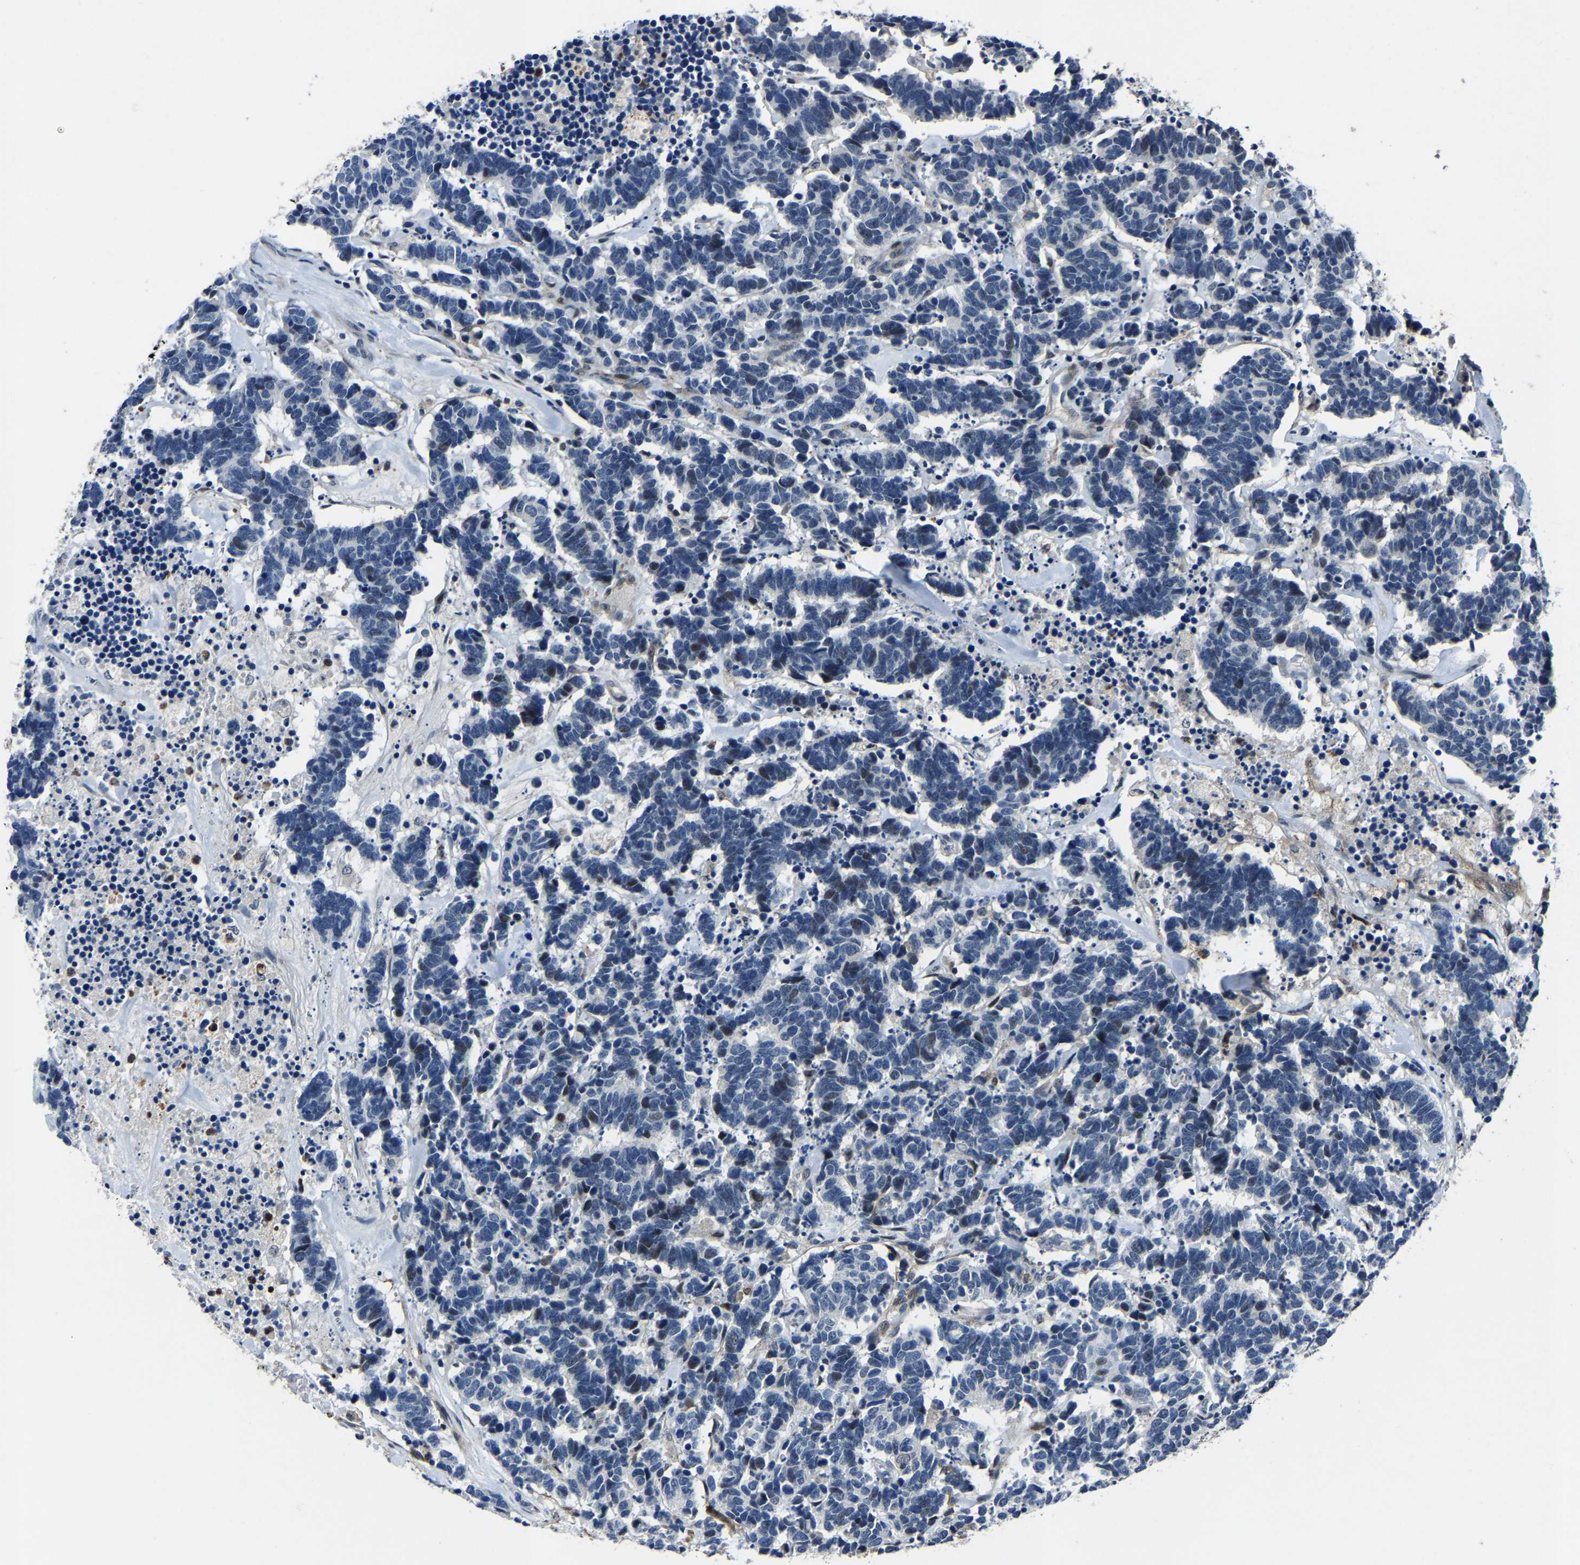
{"staining": {"intensity": "negative", "quantity": "none", "location": "none"}, "tissue": "carcinoid", "cell_type": "Tumor cells", "image_type": "cancer", "snomed": [{"axis": "morphology", "description": "Carcinoma, NOS"}, {"axis": "morphology", "description": "Carcinoid, malignant, NOS"}, {"axis": "topography", "description": "Urinary bladder"}], "caption": "DAB (3,3'-diaminobenzidine) immunohistochemical staining of carcinoma shows no significant positivity in tumor cells.", "gene": "PCNX2", "patient": {"sex": "male", "age": 57}}